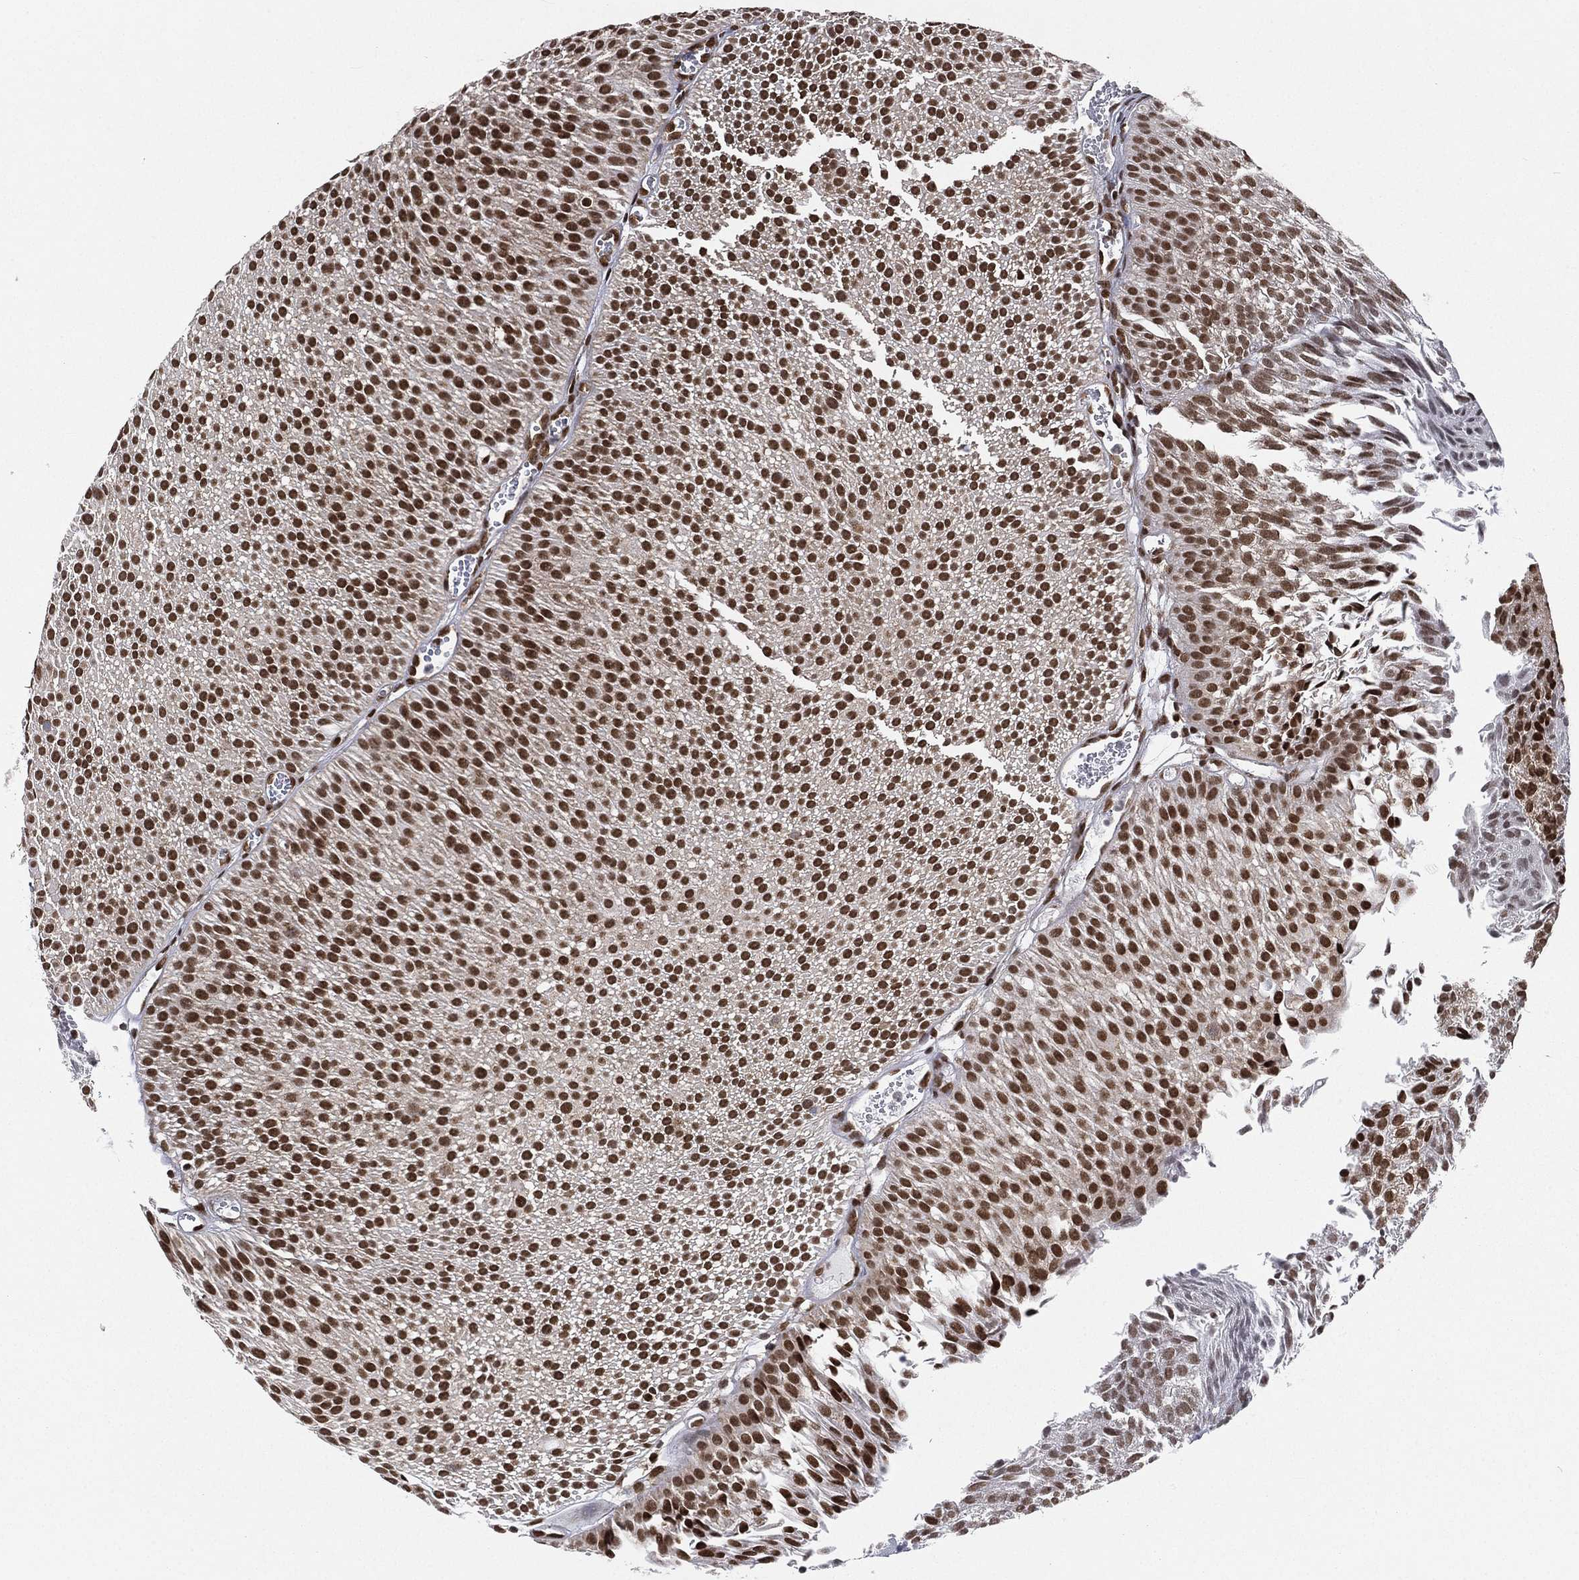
{"staining": {"intensity": "strong", "quantity": ">75%", "location": "nuclear"}, "tissue": "urothelial cancer", "cell_type": "Tumor cells", "image_type": "cancer", "snomed": [{"axis": "morphology", "description": "Urothelial carcinoma, Low grade"}, {"axis": "topography", "description": "Urinary bladder"}], "caption": "Immunohistochemical staining of human urothelial carcinoma (low-grade) displays high levels of strong nuclear protein staining in approximately >75% of tumor cells.", "gene": "FUBP3", "patient": {"sex": "male", "age": 65}}